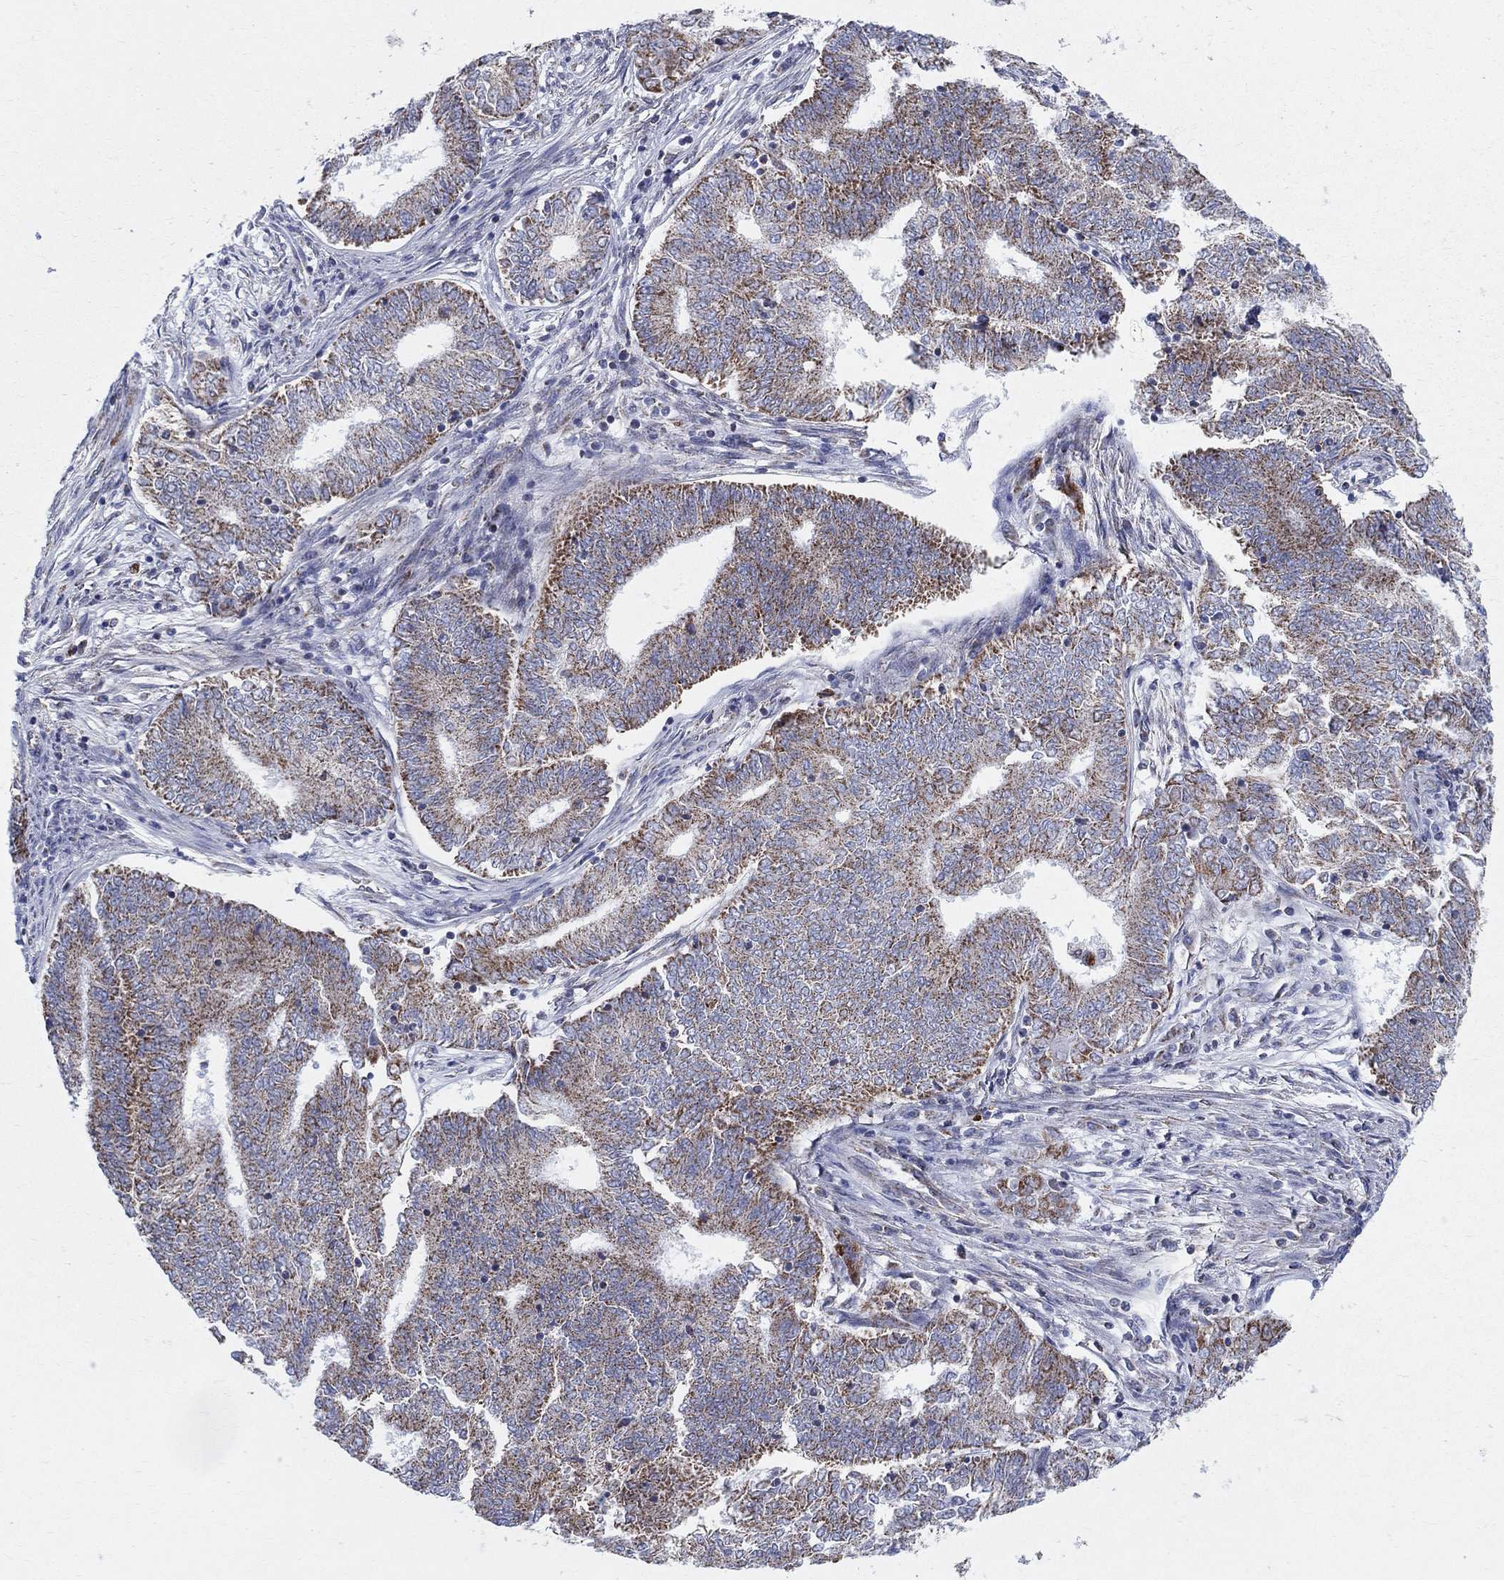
{"staining": {"intensity": "strong", "quantity": "<25%", "location": "cytoplasmic/membranous"}, "tissue": "endometrial cancer", "cell_type": "Tumor cells", "image_type": "cancer", "snomed": [{"axis": "morphology", "description": "Adenocarcinoma, NOS"}, {"axis": "topography", "description": "Endometrium"}], "caption": "IHC staining of endometrial cancer, which shows medium levels of strong cytoplasmic/membranous positivity in approximately <25% of tumor cells indicating strong cytoplasmic/membranous protein positivity. The staining was performed using DAB (3,3'-diaminobenzidine) (brown) for protein detection and nuclei were counterstained in hematoxylin (blue).", "gene": "KISS1R", "patient": {"sex": "female", "age": 62}}